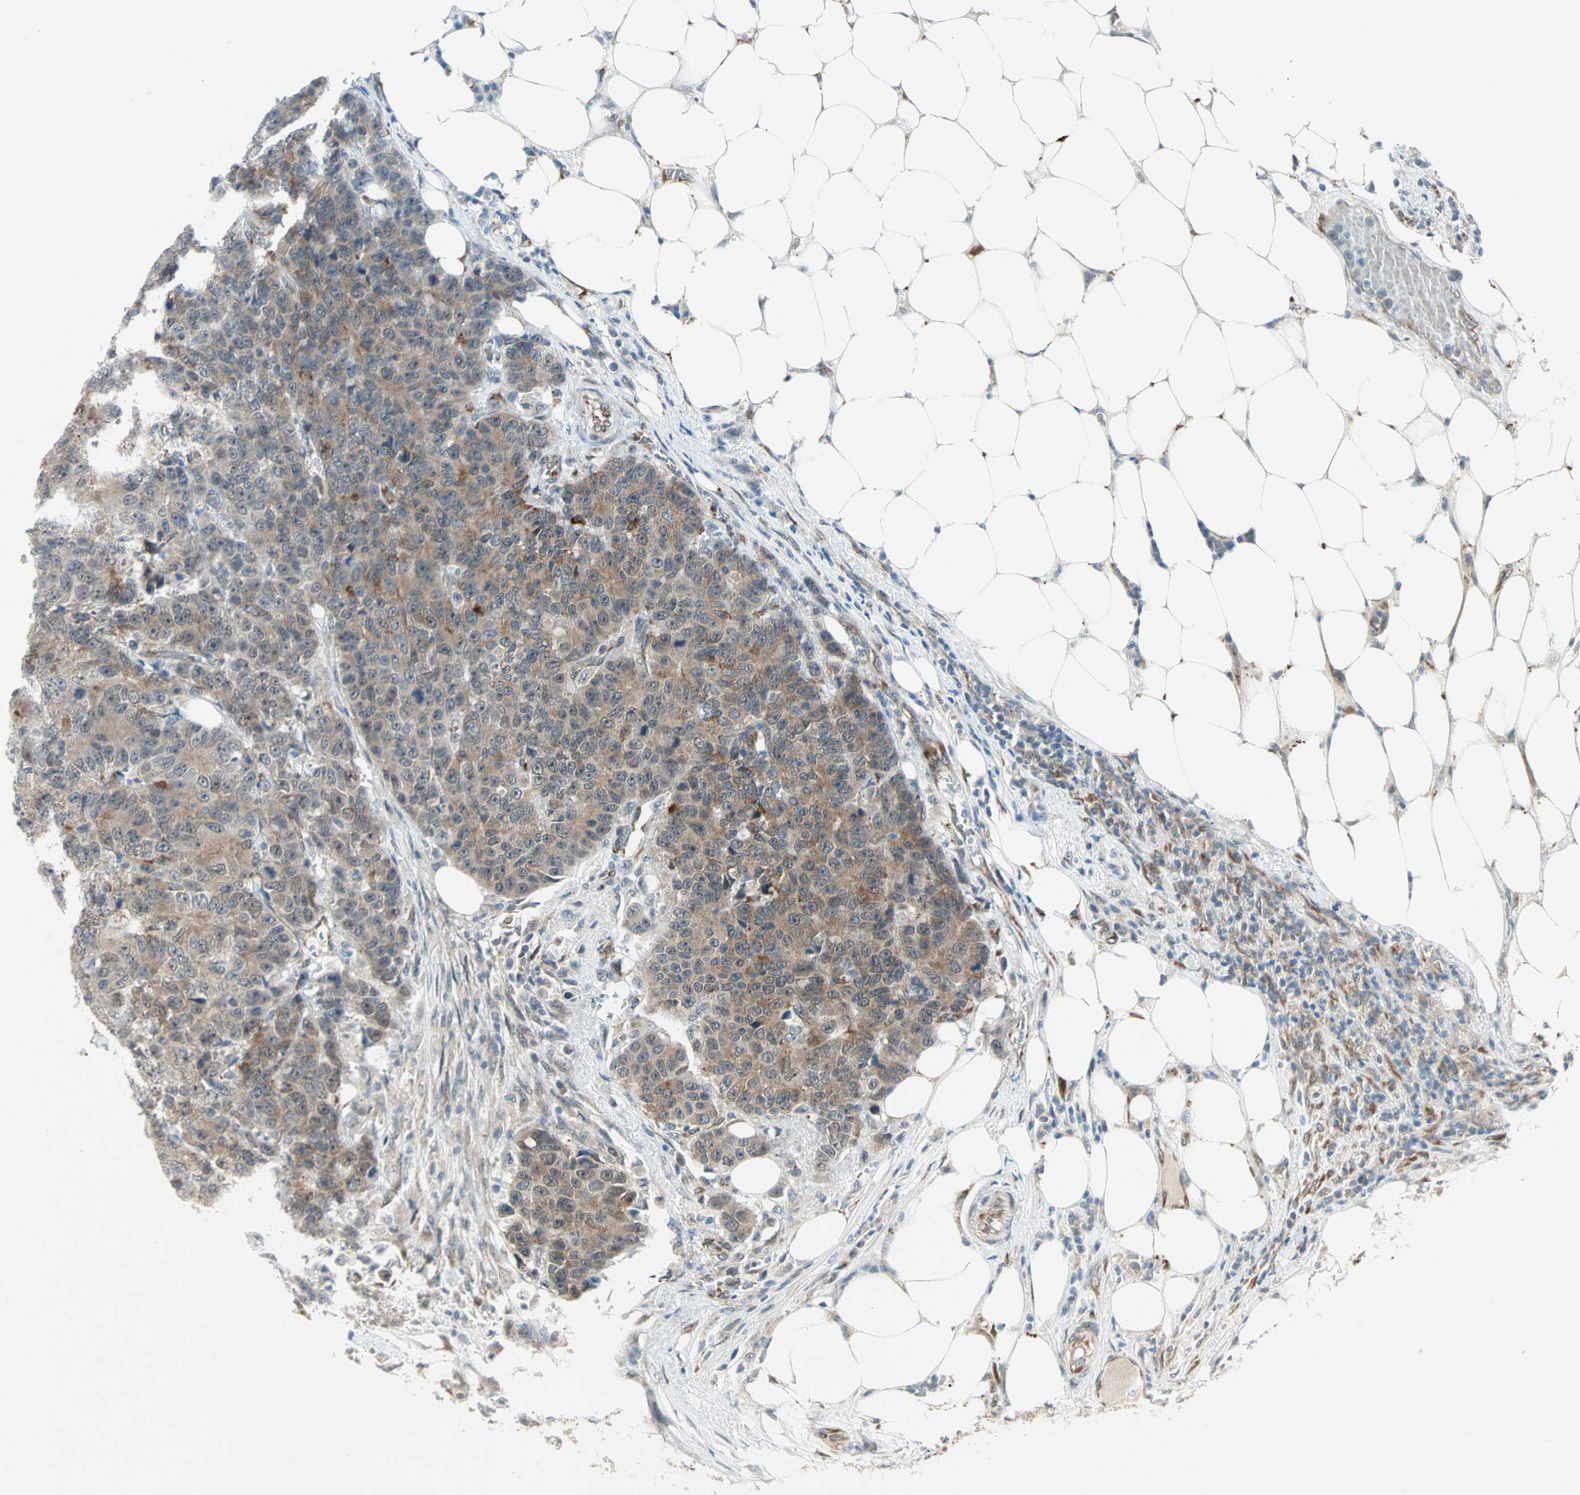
{"staining": {"intensity": "moderate", "quantity": ">75%", "location": "cytoplasmic/membranous"}, "tissue": "colorectal cancer", "cell_type": "Tumor cells", "image_type": "cancer", "snomed": [{"axis": "morphology", "description": "Adenocarcinoma, NOS"}, {"axis": "topography", "description": "Colon"}], "caption": "Protein staining by immunohistochemistry (IHC) shows moderate cytoplasmic/membranous expression in about >75% of tumor cells in colorectal adenocarcinoma. (DAB IHC, brown staining for protein, blue staining for nuclei).", "gene": "ZNF37A", "patient": {"sex": "female", "age": 86}}